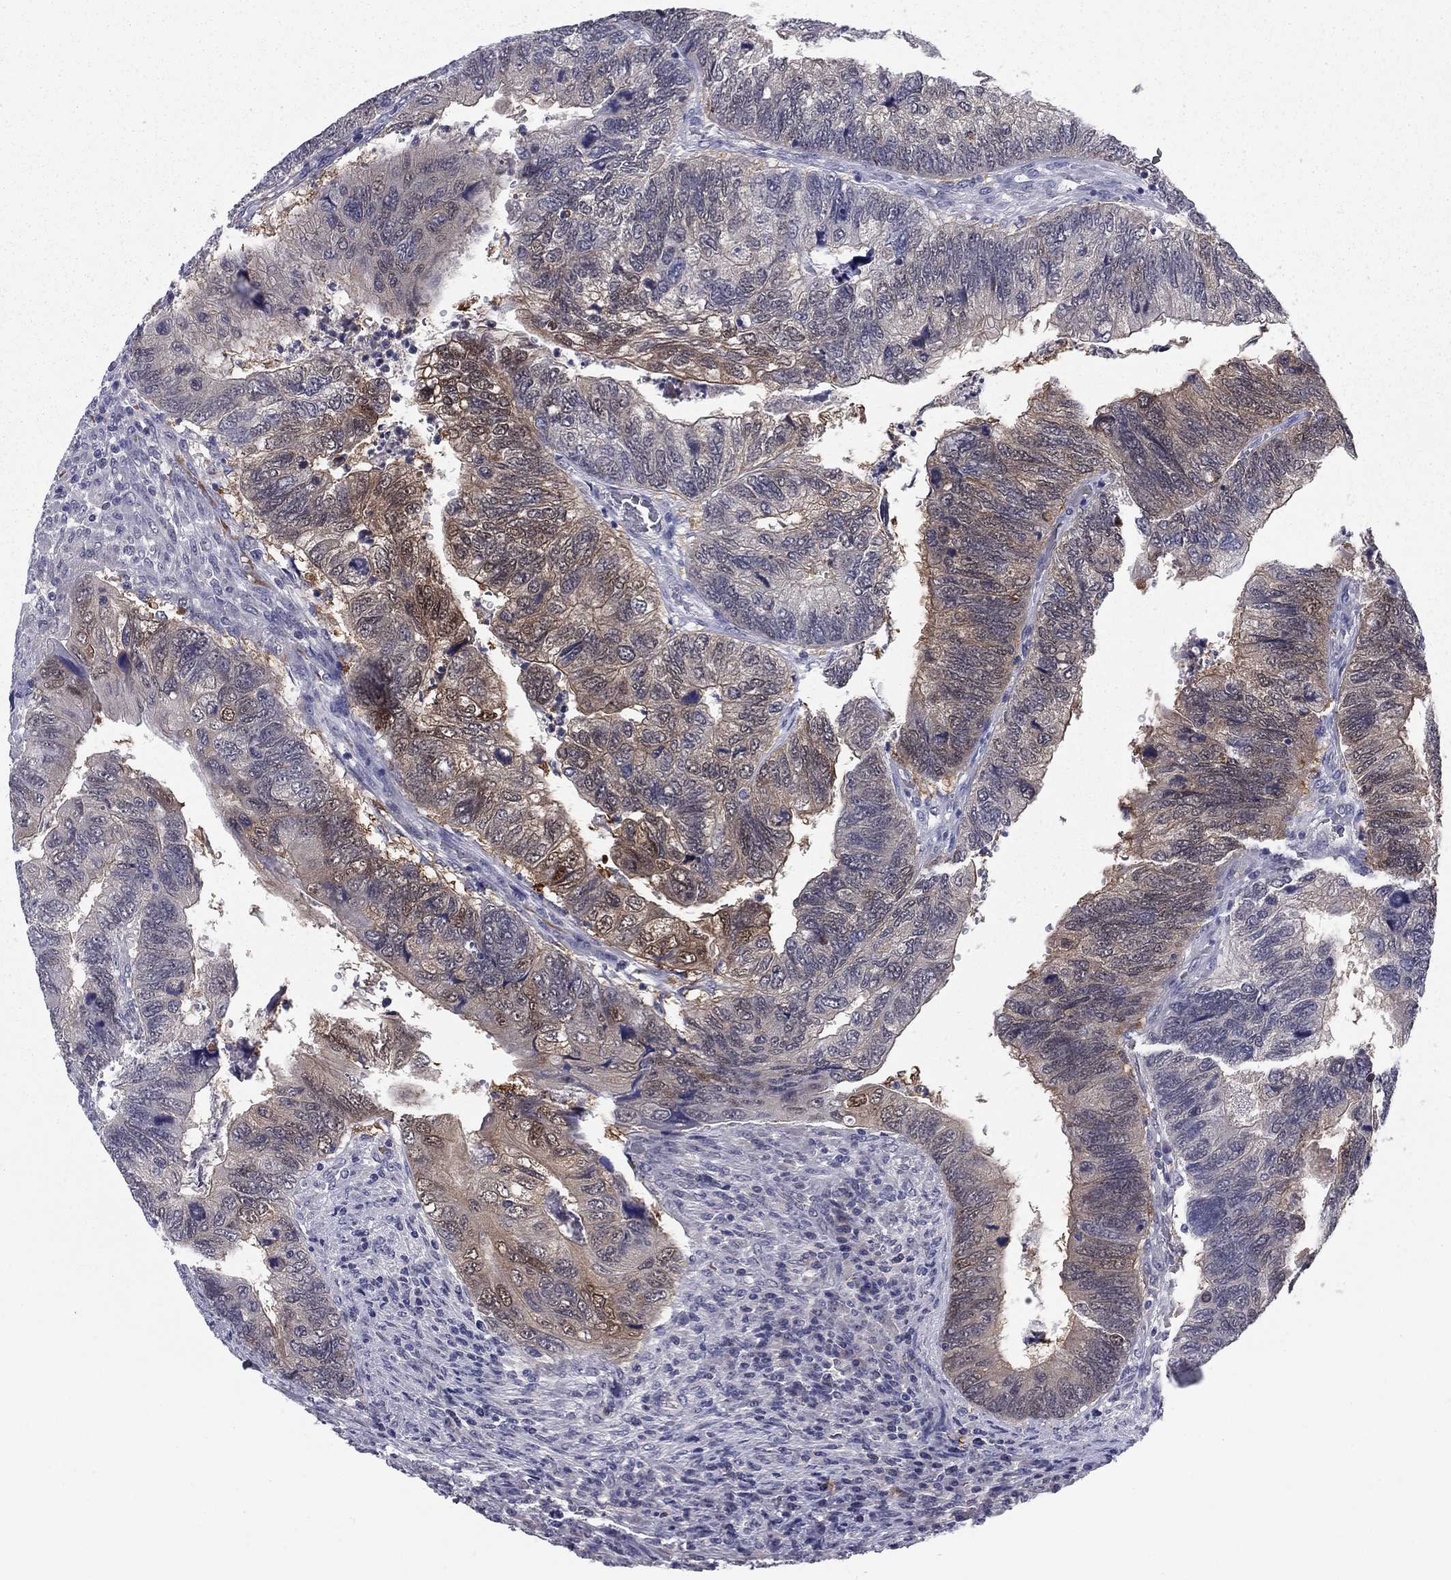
{"staining": {"intensity": "moderate", "quantity": "<25%", "location": "cytoplasmic/membranous,nuclear"}, "tissue": "colorectal cancer", "cell_type": "Tumor cells", "image_type": "cancer", "snomed": [{"axis": "morphology", "description": "Adenocarcinoma, NOS"}, {"axis": "topography", "description": "Colon"}], "caption": "Moderate cytoplasmic/membranous and nuclear protein positivity is appreciated in approximately <25% of tumor cells in colorectal cancer (adenocarcinoma).", "gene": "REXO5", "patient": {"sex": "female", "age": 67}}